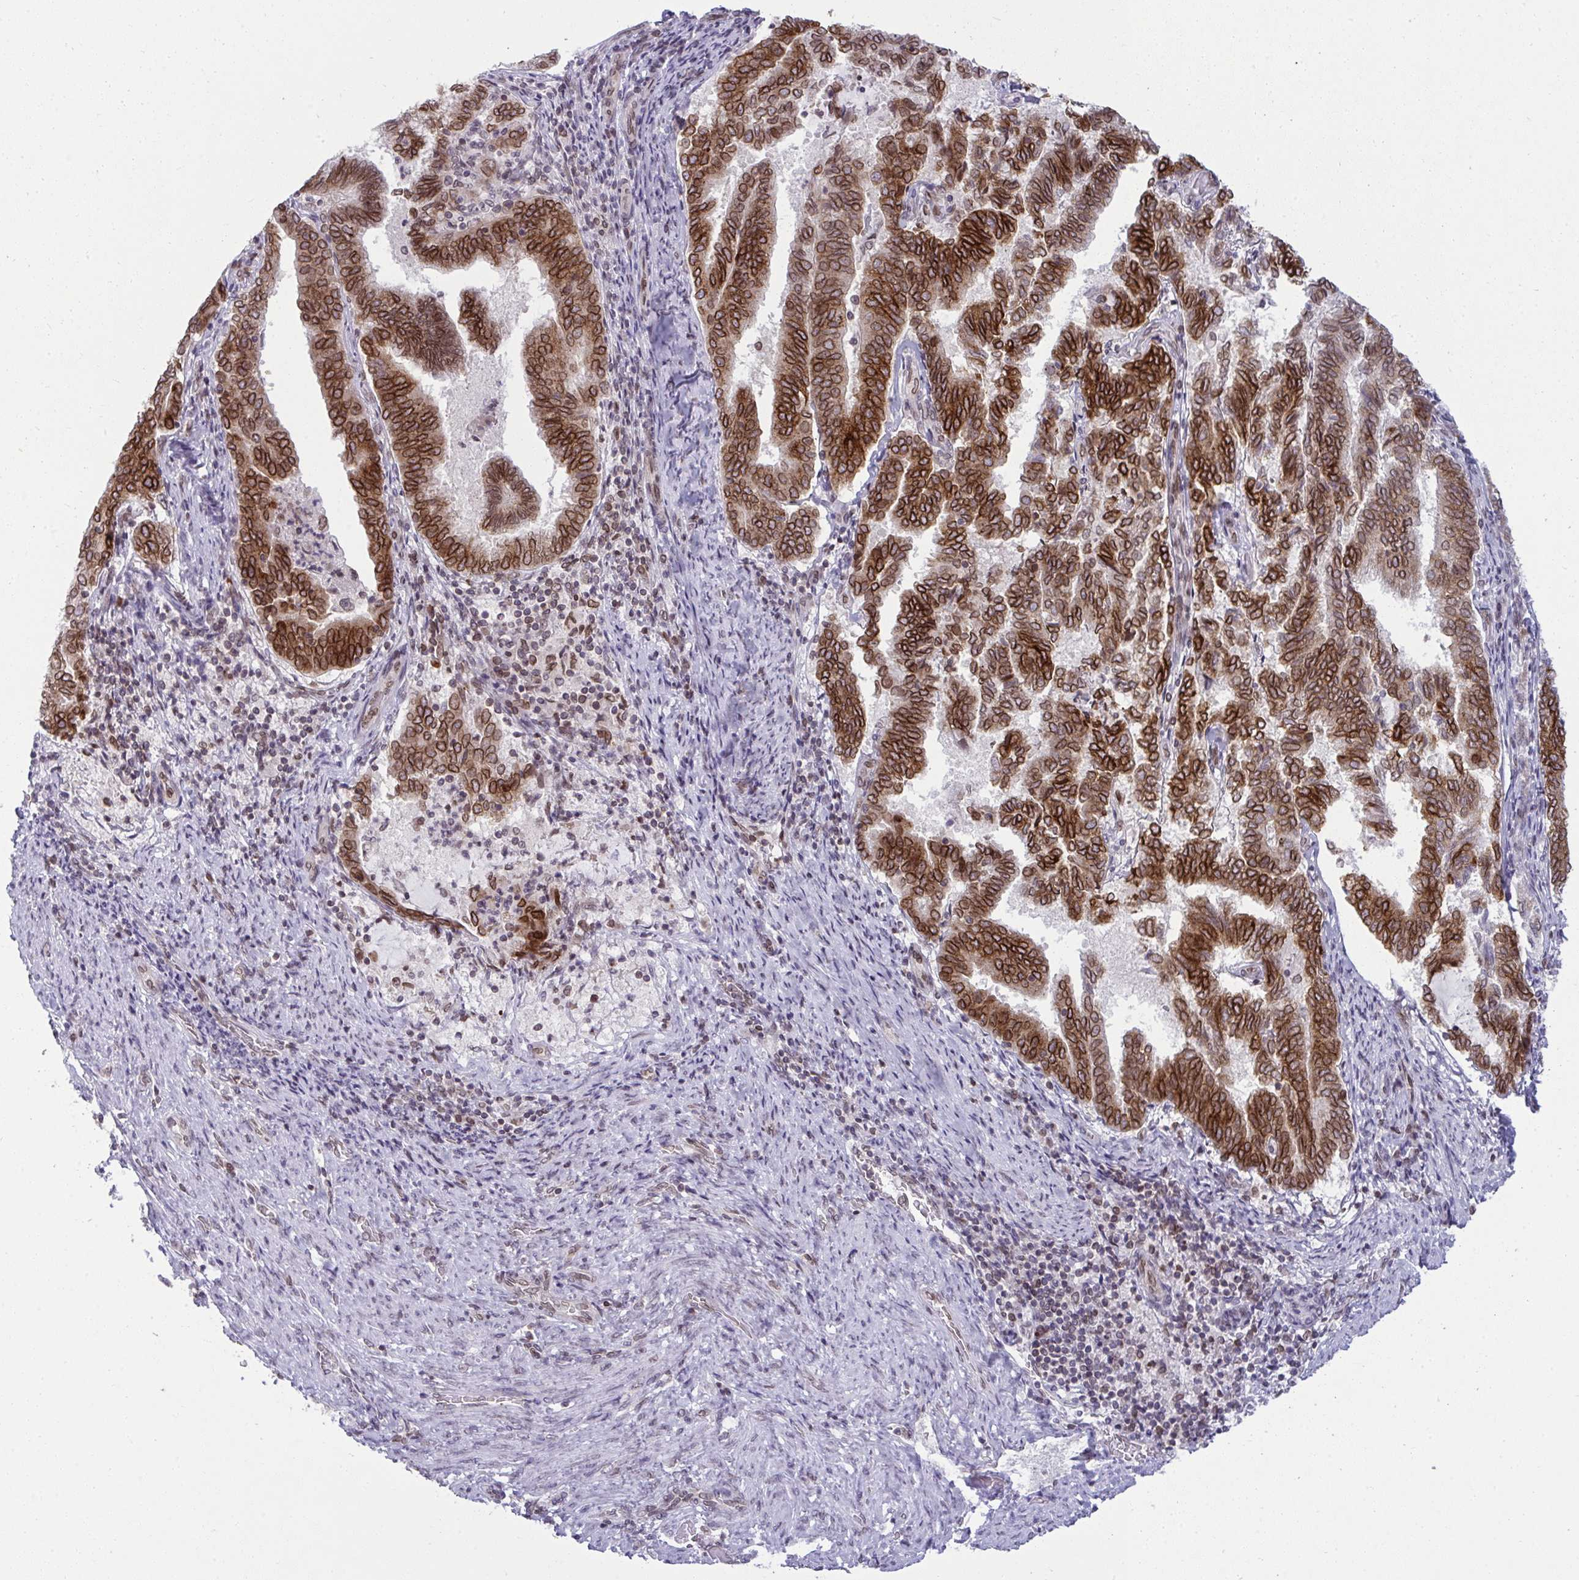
{"staining": {"intensity": "strong", "quantity": ">75%", "location": "cytoplasmic/membranous,nuclear"}, "tissue": "endometrial cancer", "cell_type": "Tumor cells", "image_type": "cancer", "snomed": [{"axis": "morphology", "description": "Adenocarcinoma, NOS"}, {"axis": "topography", "description": "Endometrium"}], "caption": "Protein expression analysis of endometrial cancer (adenocarcinoma) reveals strong cytoplasmic/membranous and nuclear expression in about >75% of tumor cells. The protein of interest is shown in brown color, while the nuclei are stained blue.", "gene": "RANBP2", "patient": {"sex": "female", "age": 80}}